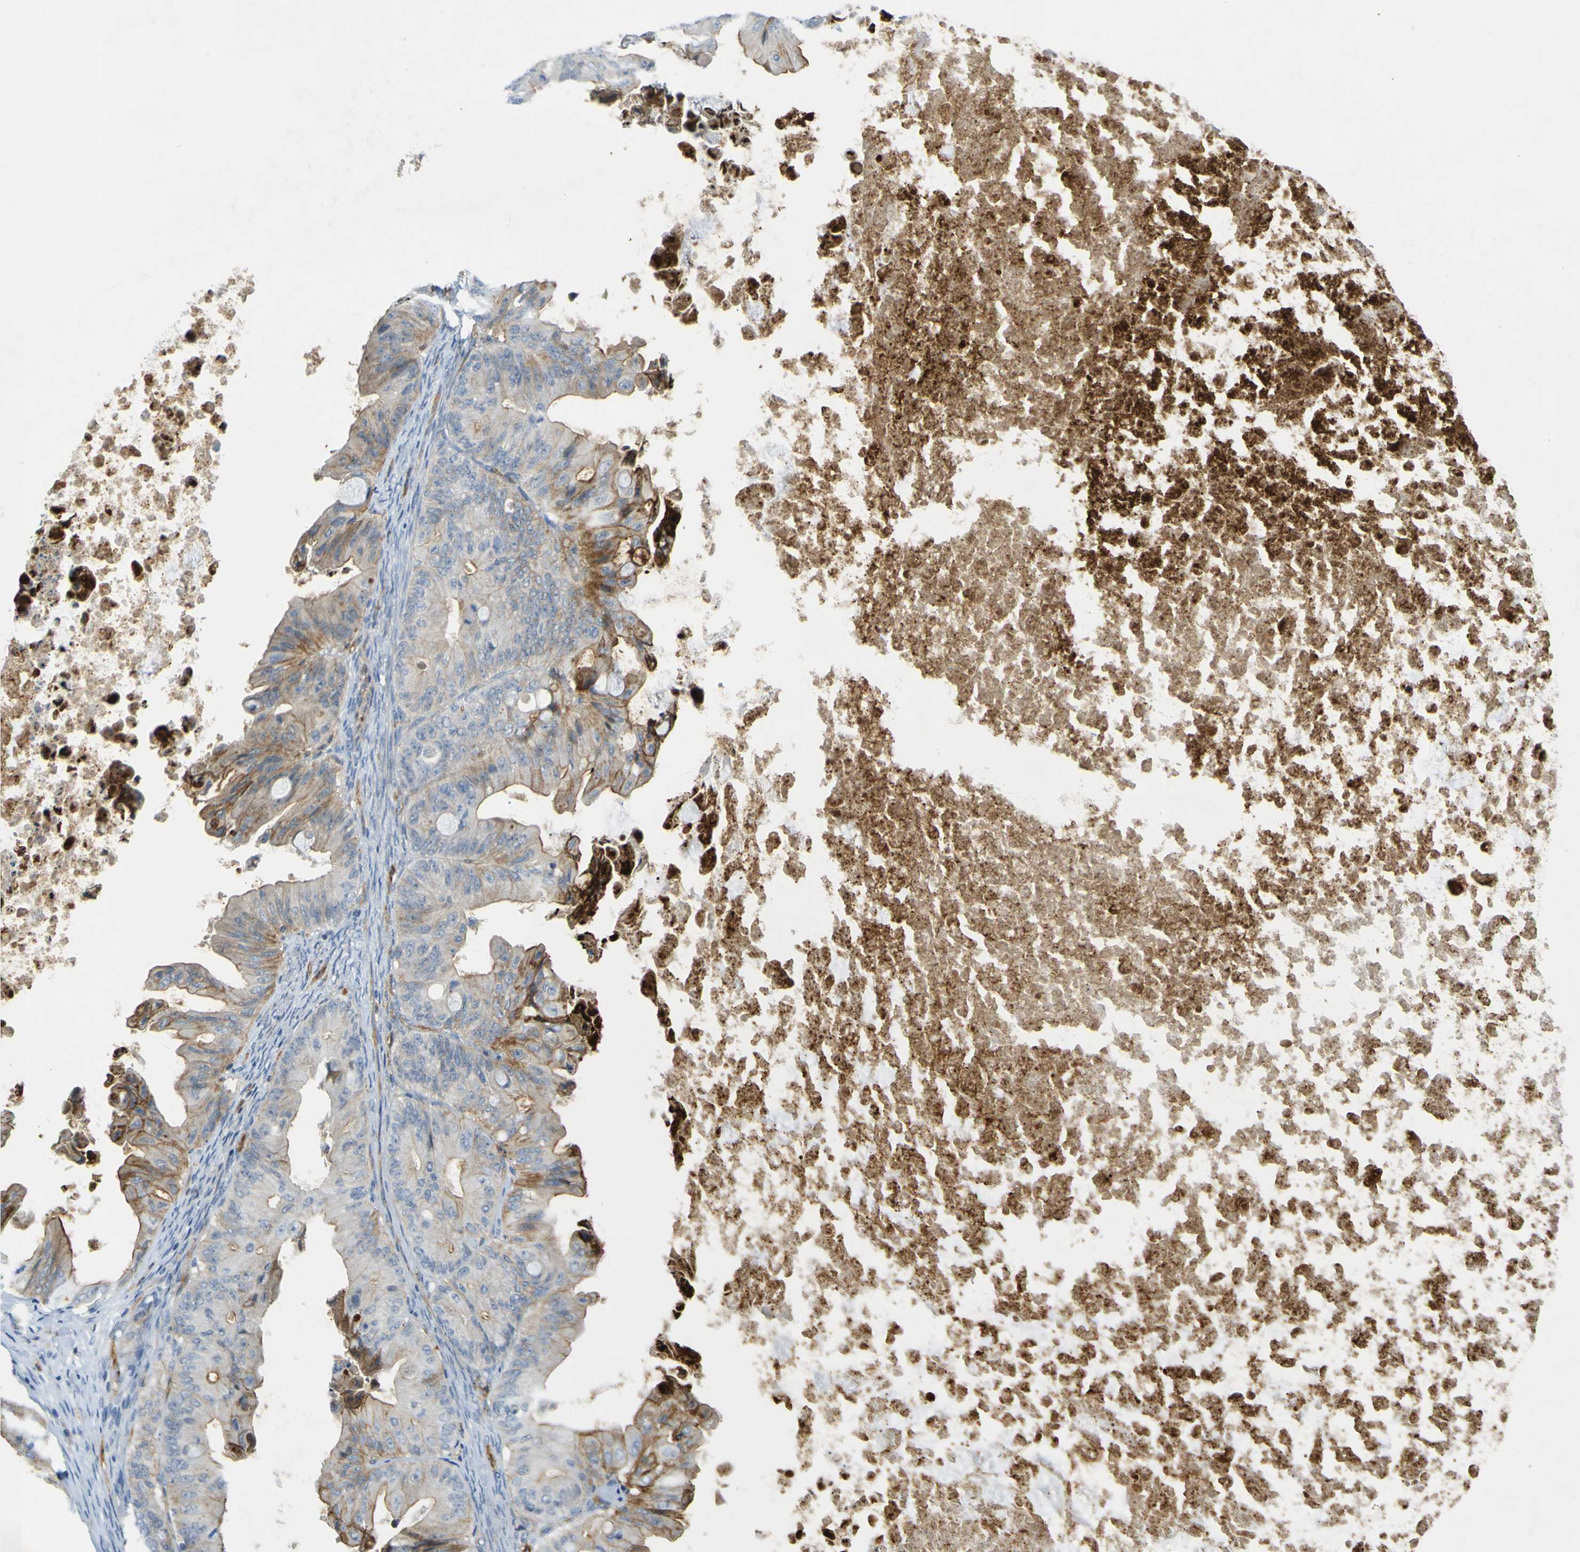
{"staining": {"intensity": "moderate", "quantity": "25%-75%", "location": "cytoplasmic/membranous"}, "tissue": "ovarian cancer", "cell_type": "Tumor cells", "image_type": "cancer", "snomed": [{"axis": "morphology", "description": "Cystadenocarcinoma, mucinous, NOS"}, {"axis": "topography", "description": "Ovary"}], "caption": "Protein expression analysis of ovarian cancer shows moderate cytoplasmic/membranous staining in about 25%-75% of tumor cells.", "gene": "PLXDC1", "patient": {"sex": "female", "age": 37}}